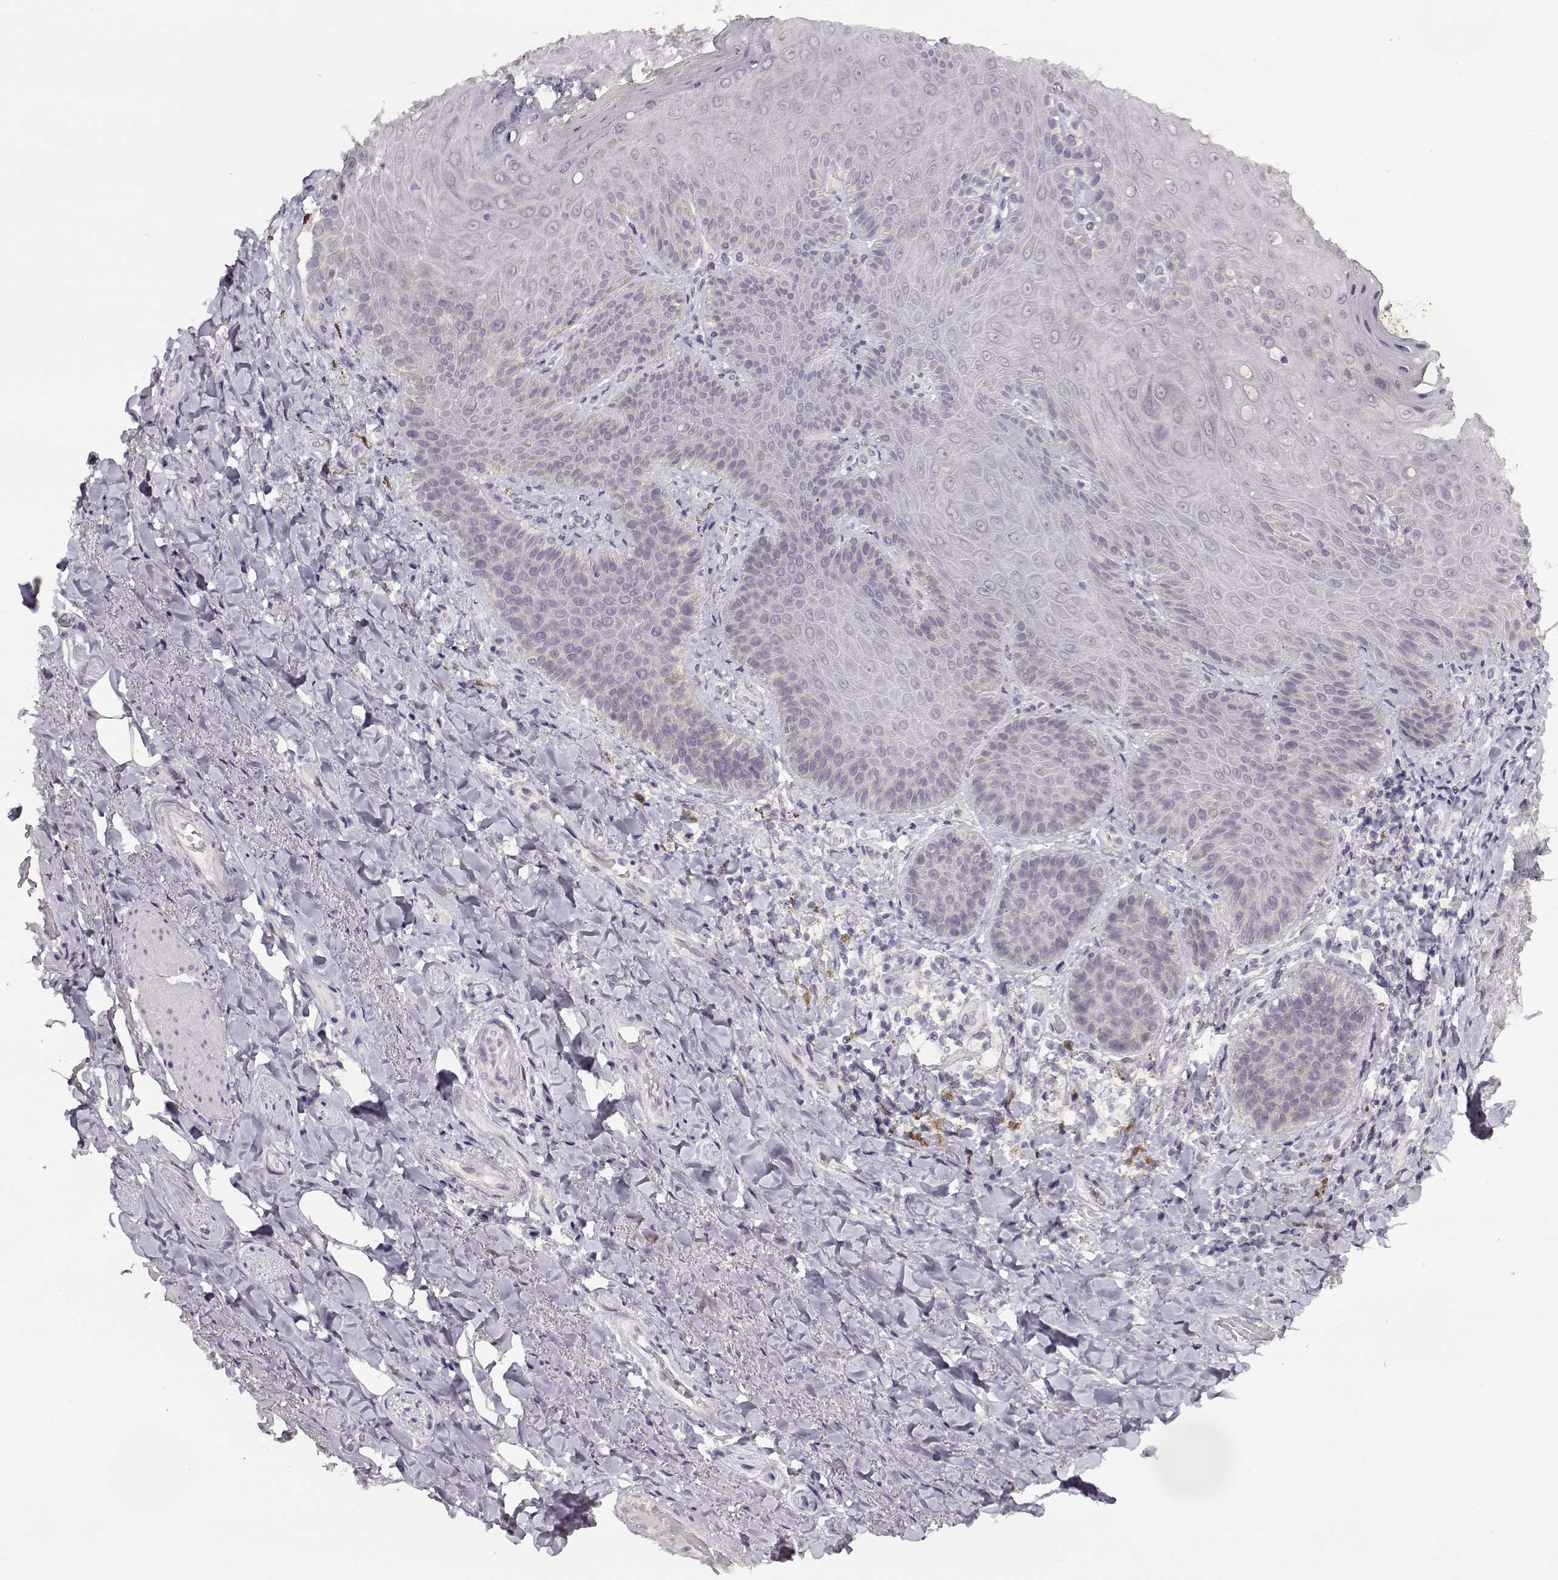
{"staining": {"intensity": "negative", "quantity": "none", "location": "none"}, "tissue": "adipose tissue", "cell_type": "Adipocytes", "image_type": "normal", "snomed": [{"axis": "morphology", "description": "Normal tissue, NOS"}, {"axis": "topography", "description": "Anal"}, {"axis": "topography", "description": "Peripheral nerve tissue"}], "caption": "Immunohistochemical staining of unremarkable human adipose tissue displays no significant staining in adipocytes. (Stains: DAB (3,3'-diaminobenzidine) immunohistochemistry with hematoxylin counter stain, Microscopy: brightfield microscopy at high magnification).", "gene": "RHOXF2", "patient": {"sex": "male", "age": 53}}